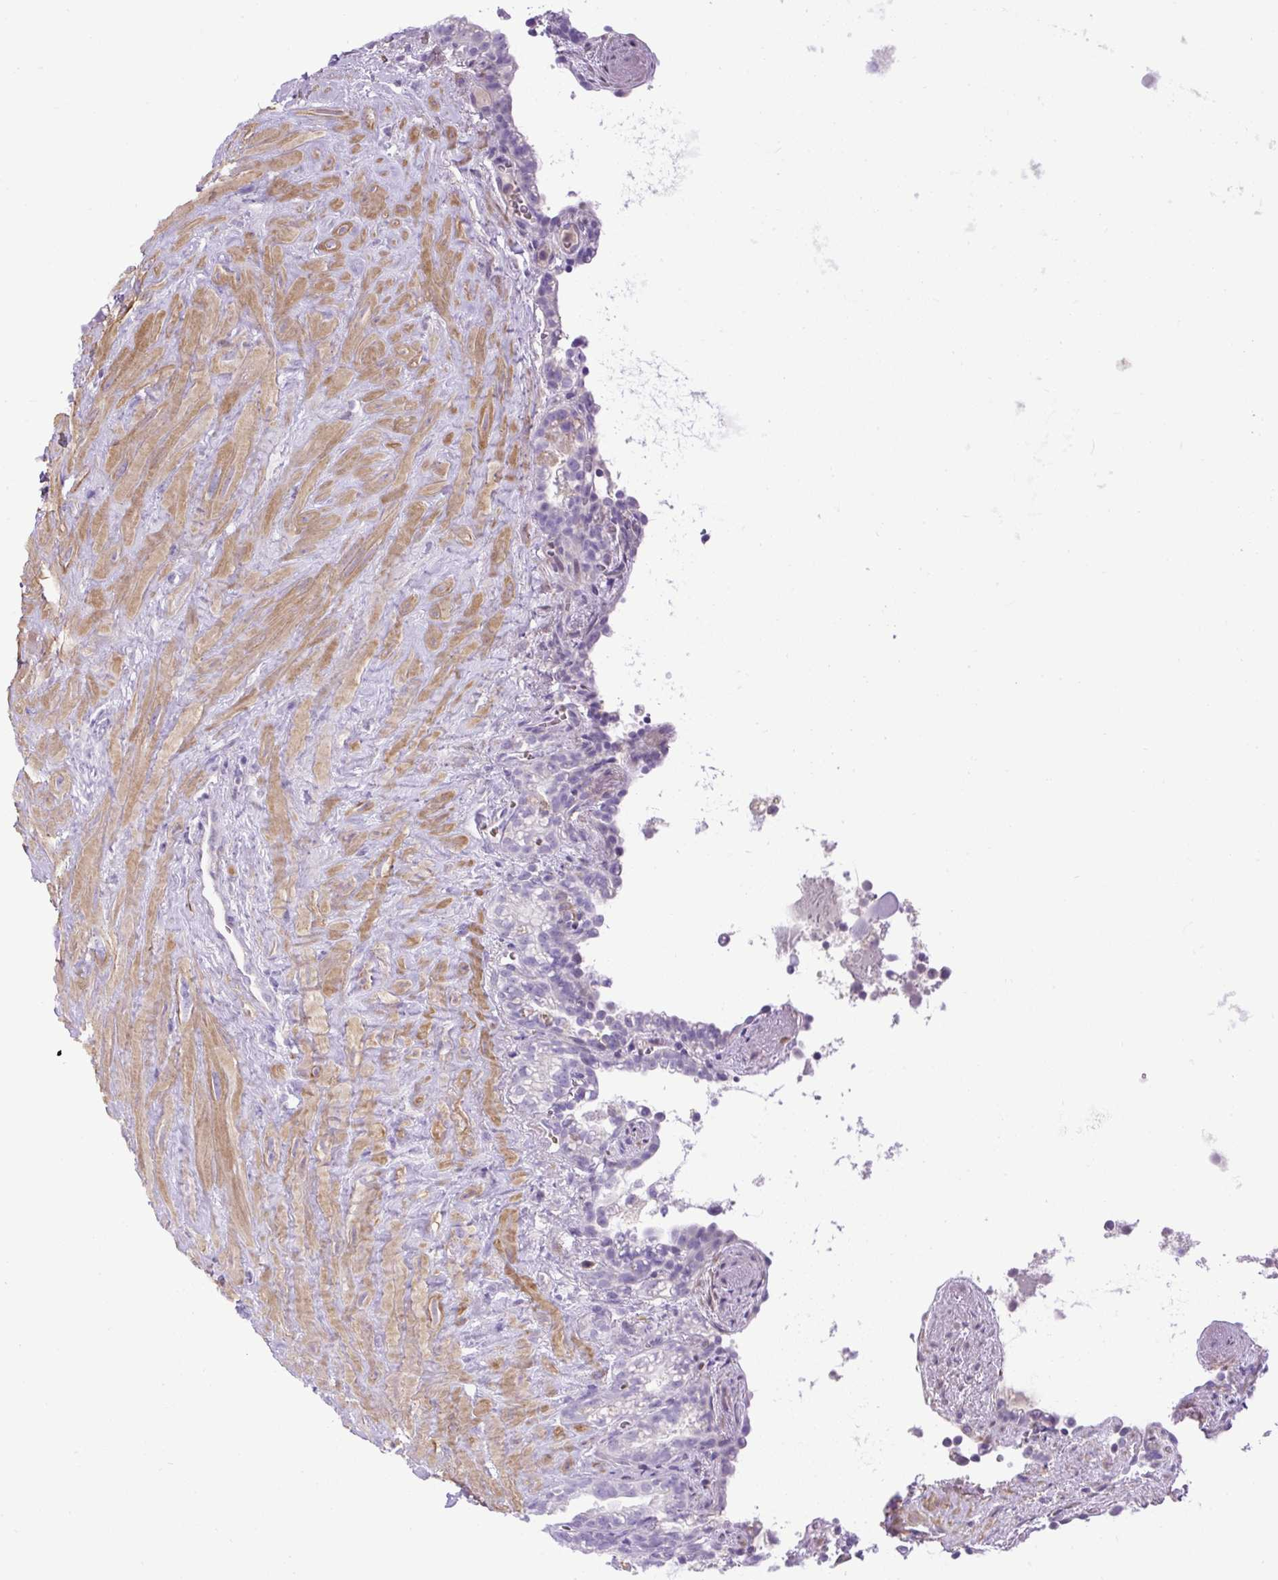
{"staining": {"intensity": "negative", "quantity": "none", "location": "none"}, "tissue": "seminal vesicle", "cell_type": "Glandular cells", "image_type": "normal", "snomed": [{"axis": "morphology", "description": "Normal tissue, NOS"}, {"axis": "topography", "description": "Seminal veicle"}], "caption": "Protein analysis of normal seminal vesicle exhibits no significant staining in glandular cells. Nuclei are stained in blue.", "gene": "VWA7", "patient": {"sex": "male", "age": 76}}